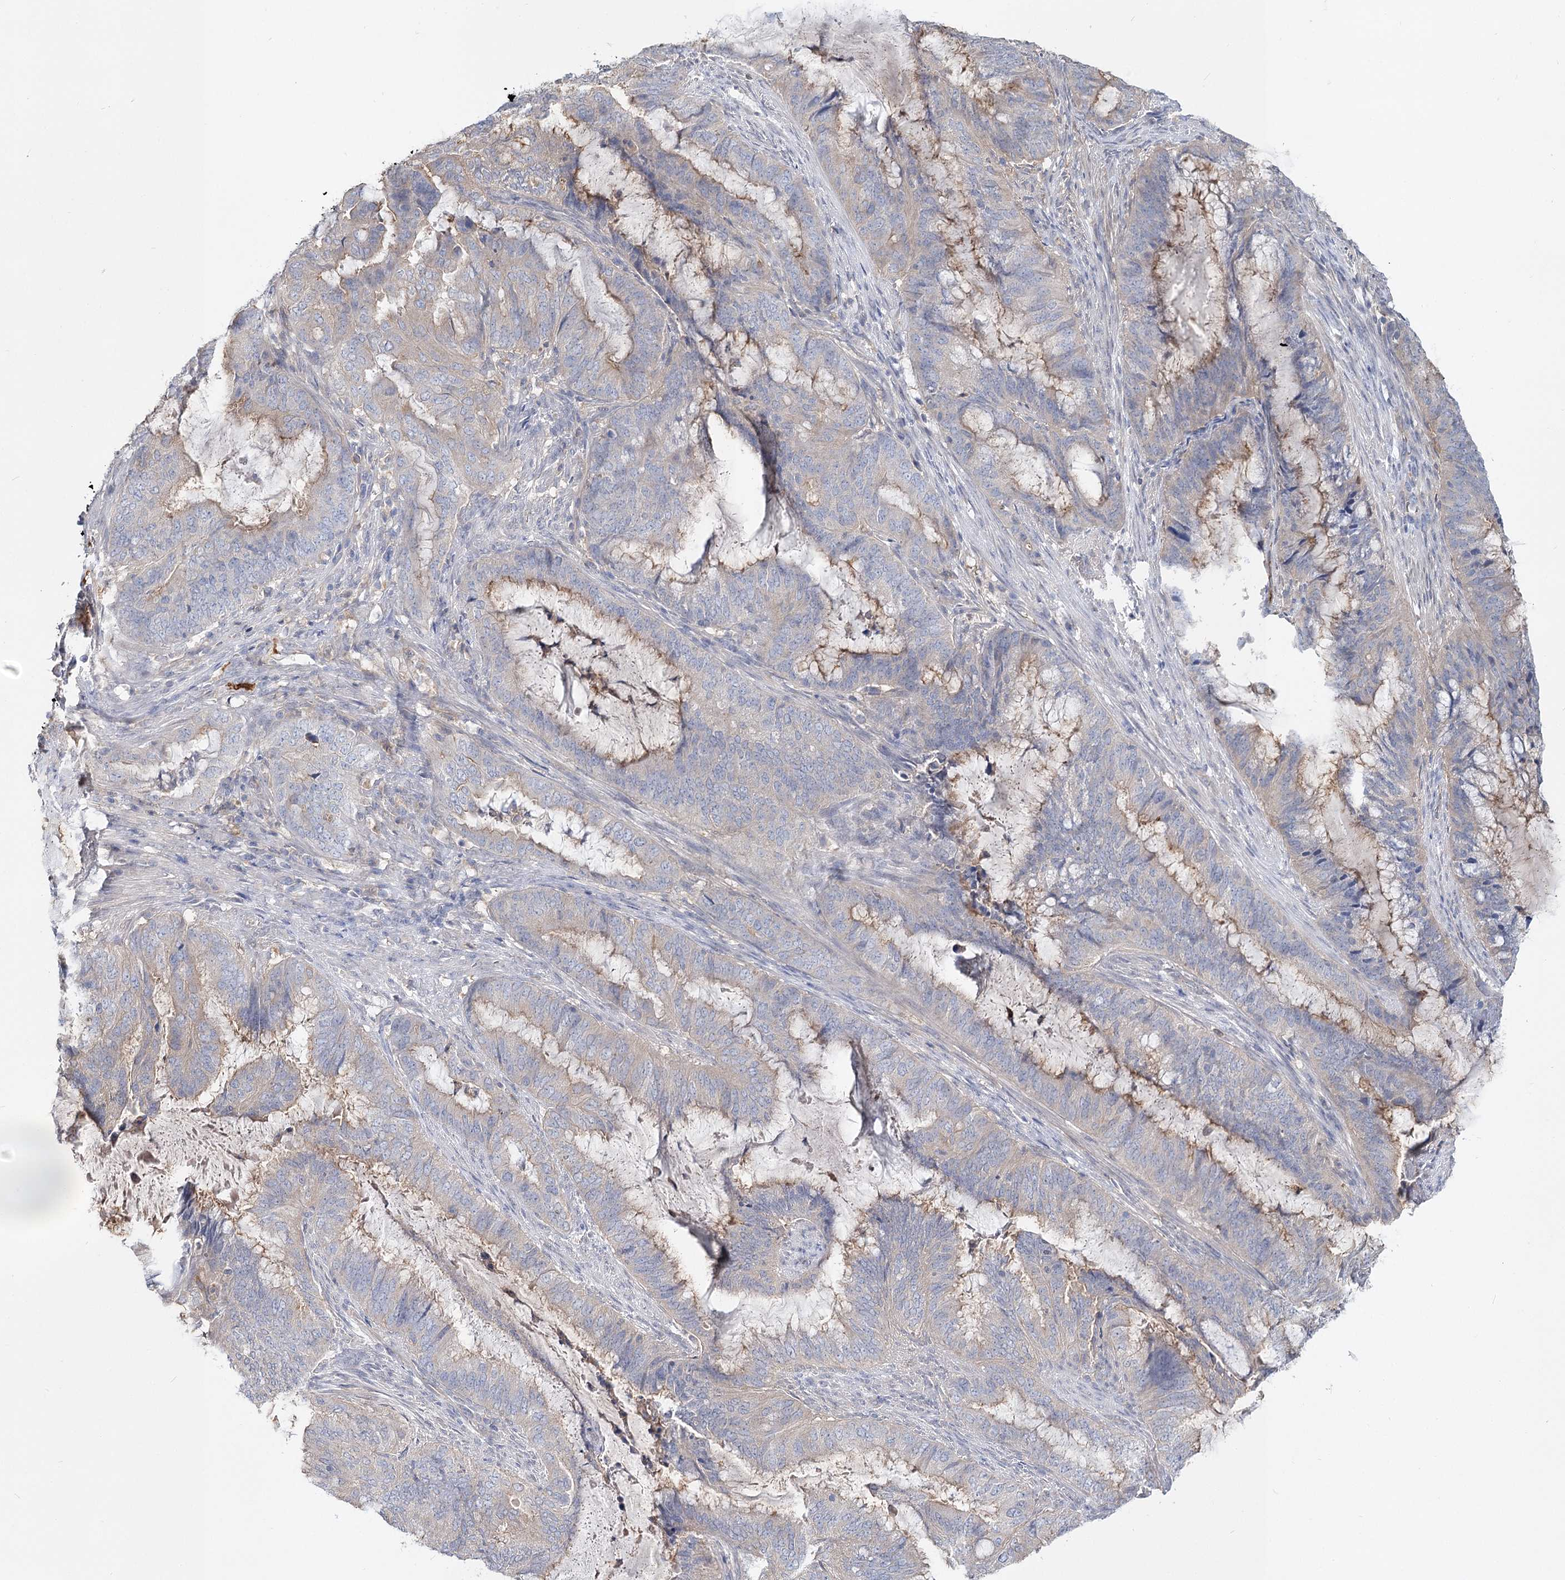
{"staining": {"intensity": "negative", "quantity": "none", "location": "none"}, "tissue": "endometrial cancer", "cell_type": "Tumor cells", "image_type": "cancer", "snomed": [{"axis": "morphology", "description": "Adenocarcinoma, NOS"}, {"axis": "topography", "description": "Endometrium"}], "caption": "DAB (3,3'-diaminobenzidine) immunohistochemical staining of endometrial cancer (adenocarcinoma) reveals no significant positivity in tumor cells.", "gene": "UGP2", "patient": {"sex": "female", "age": 51}}